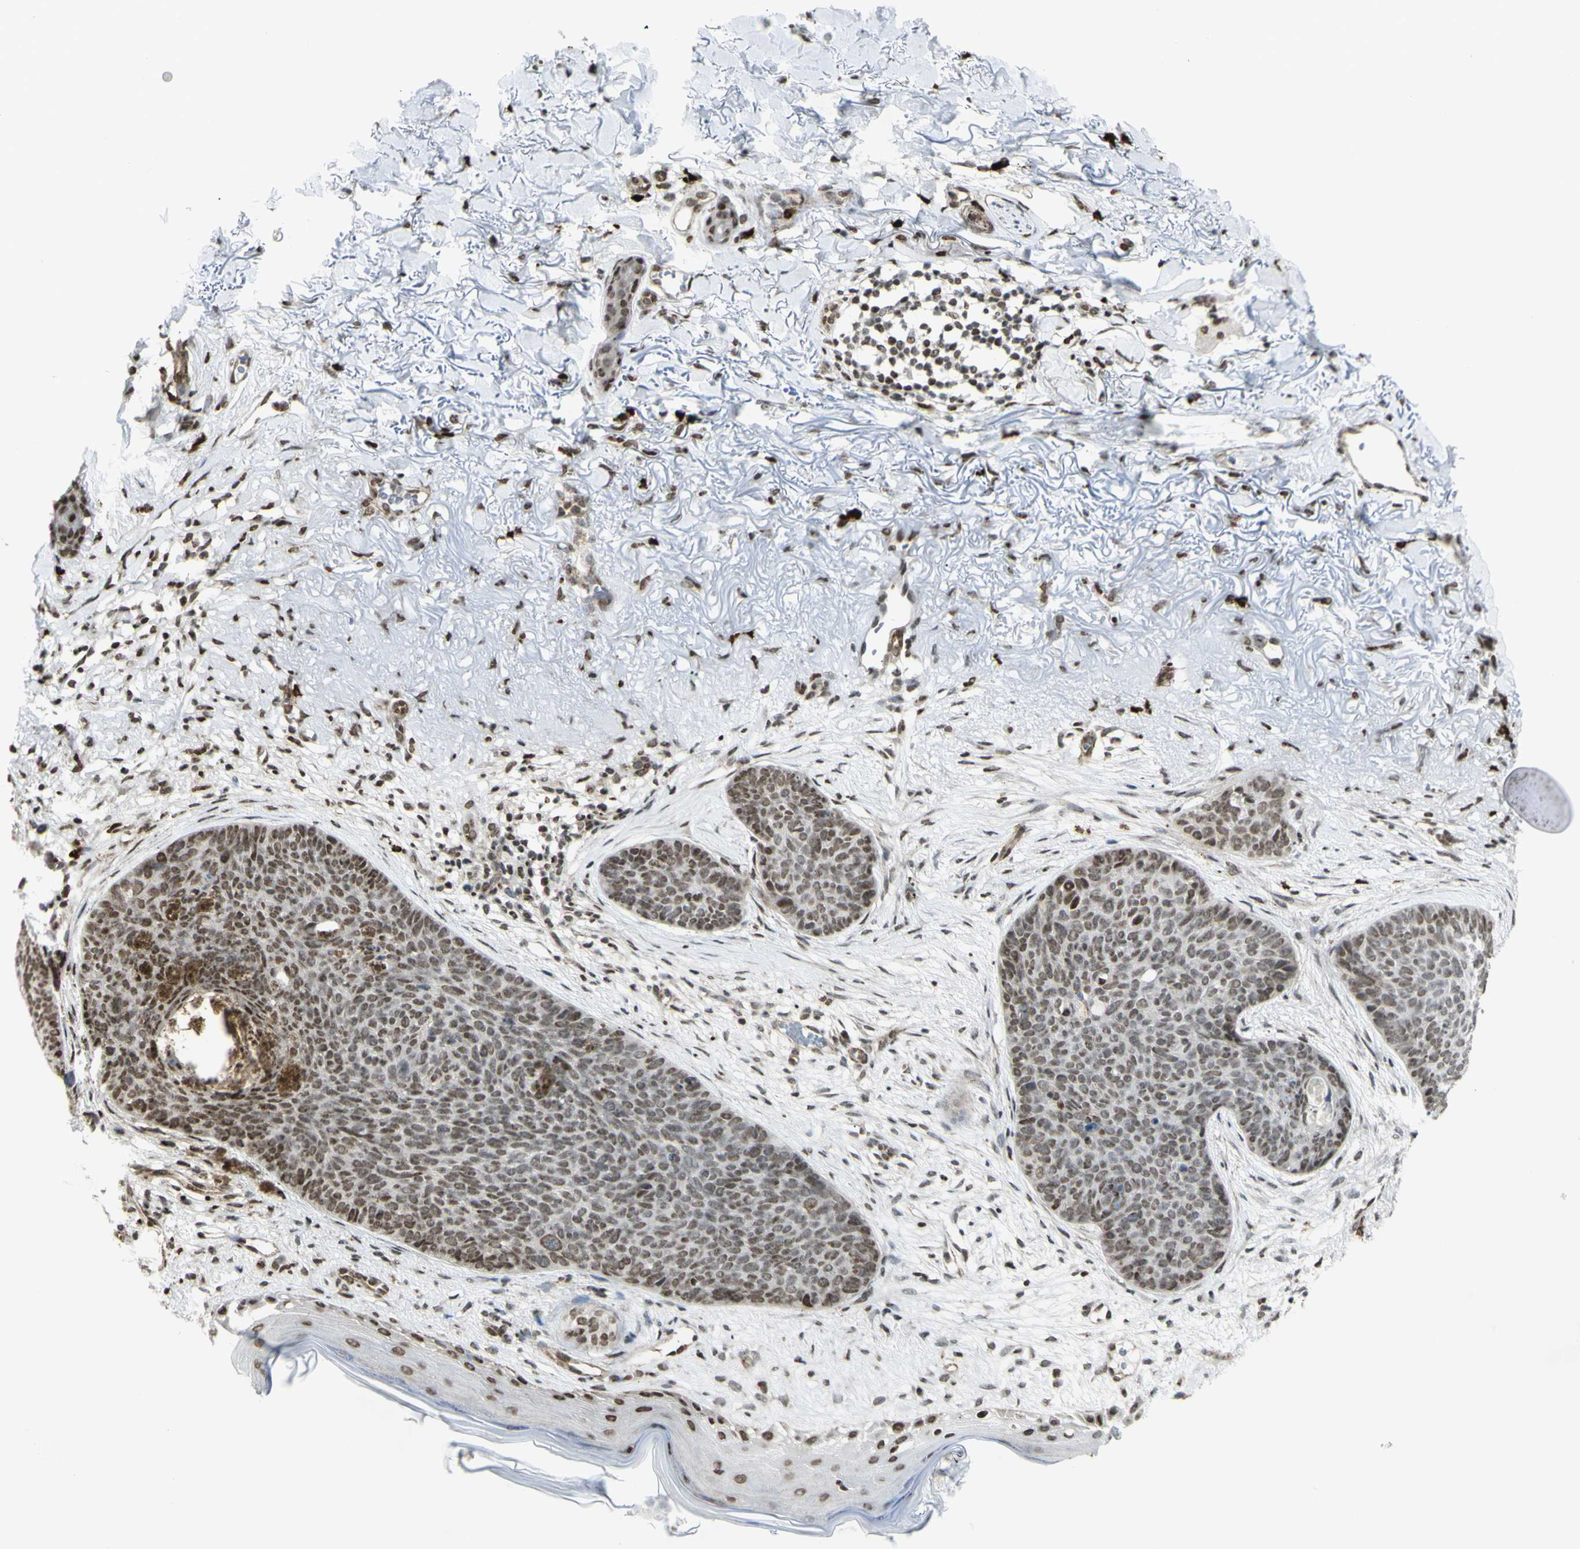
{"staining": {"intensity": "moderate", "quantity": ">75%", "location": "nuclear"}, "tissue": "skin cancer", "cell_type": "Tumor cells", "image_type": "cancer", "snomed": [{"axis": "morphology", "description": "Normal tissue, NOS"}, {"axis": "morphology", "description": "Basal cell carcinoma"}, {"axis": "topography", "description": "Skin"}], "caption": "This image displays immunohistochemistry (IHC) staining of human basal cell carcinoma (skin), with medium moderate nuclear staining in approximately >75% of tumor cells.", "gene": "ZMYM6", "patient": {"sex": "female", "age": 70}}